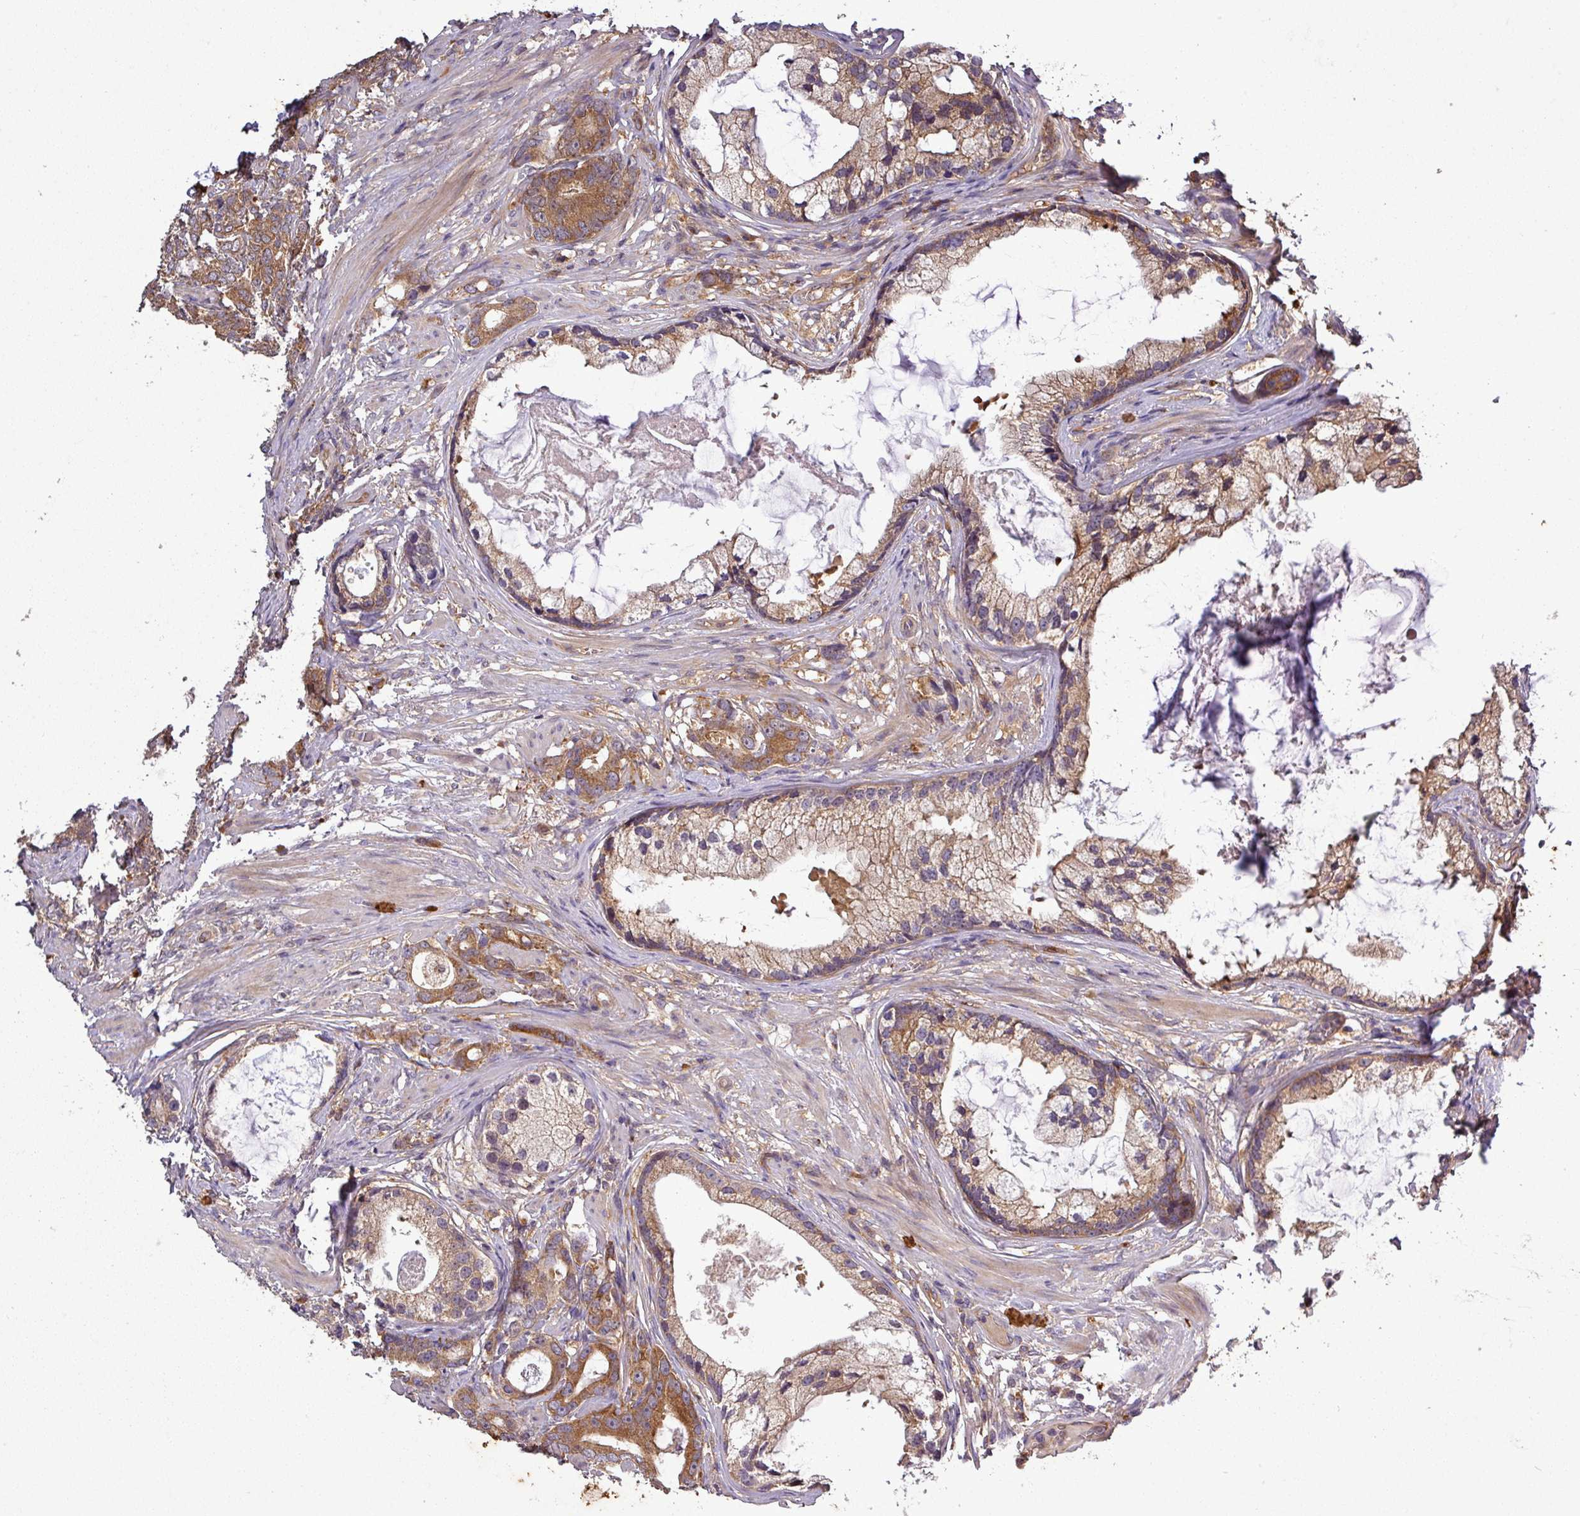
{"staining": {"intensity": "moderate", "quantity": ">75%", "location": "cytoplasmic/membranous"}, "tissue": "prostate cancer", "cell_type": "Tumor cells", "image_type": "cancer", "snomed": [{"axis": "morphology", "description": "Adenocarcinoma, Low grade"}, {"axis": "topography", "description": "Prostate"}], "caption": "DAB (3,3'-diaminobenzidine) immunohistochemical staining of prostate cancer (low-grade adenocarcinoma) reveals moderate cytoplasmic/membranous protein staining in about >75% of tumor cells. (Brightfield microscopy of DAB IHC at high magnification).", "gene": "SIRPB2", "patient": {"sex": "male", "age": 71}}